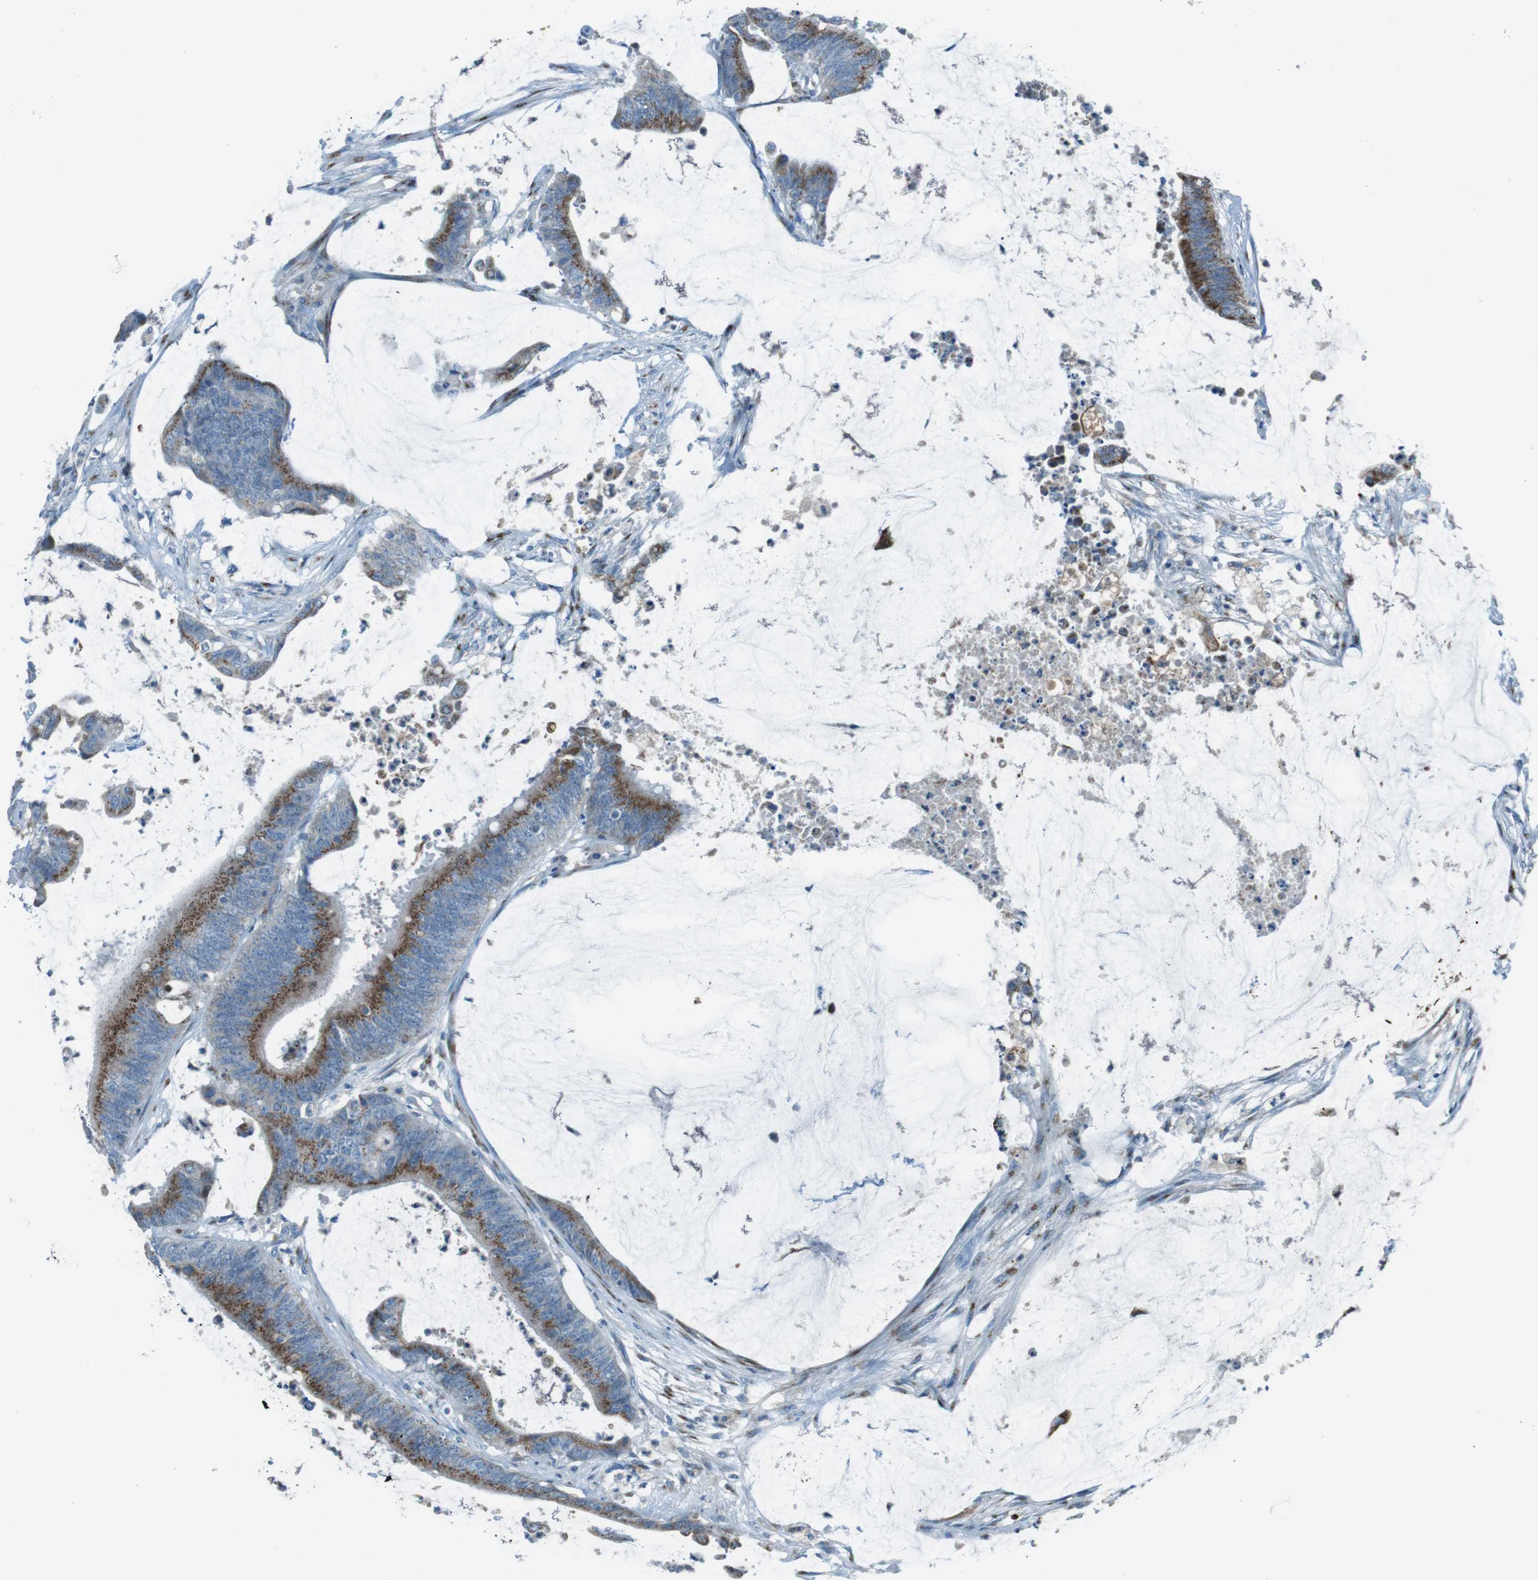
{"staining": {"intensity": "moderate", "quantity": "25%-75%", "location": "cytoplasmic/membranous"}, "tissue": "colorectal cancer", "cell_type": "Tumor cells", "image_type": "cancer", "snomed": [{"axis": "morphology", "description": "Adenocarcinoma, NOS"}, {"axis": "topography", "description": "Rectum"}], "caption": "A brown stain labels moderate cytoplasmic/membranous positivity of a protein in colorectal cancer tumor cells.", "gene": "TXNDC15", "patient": {"sex": "female", "age": 66}}